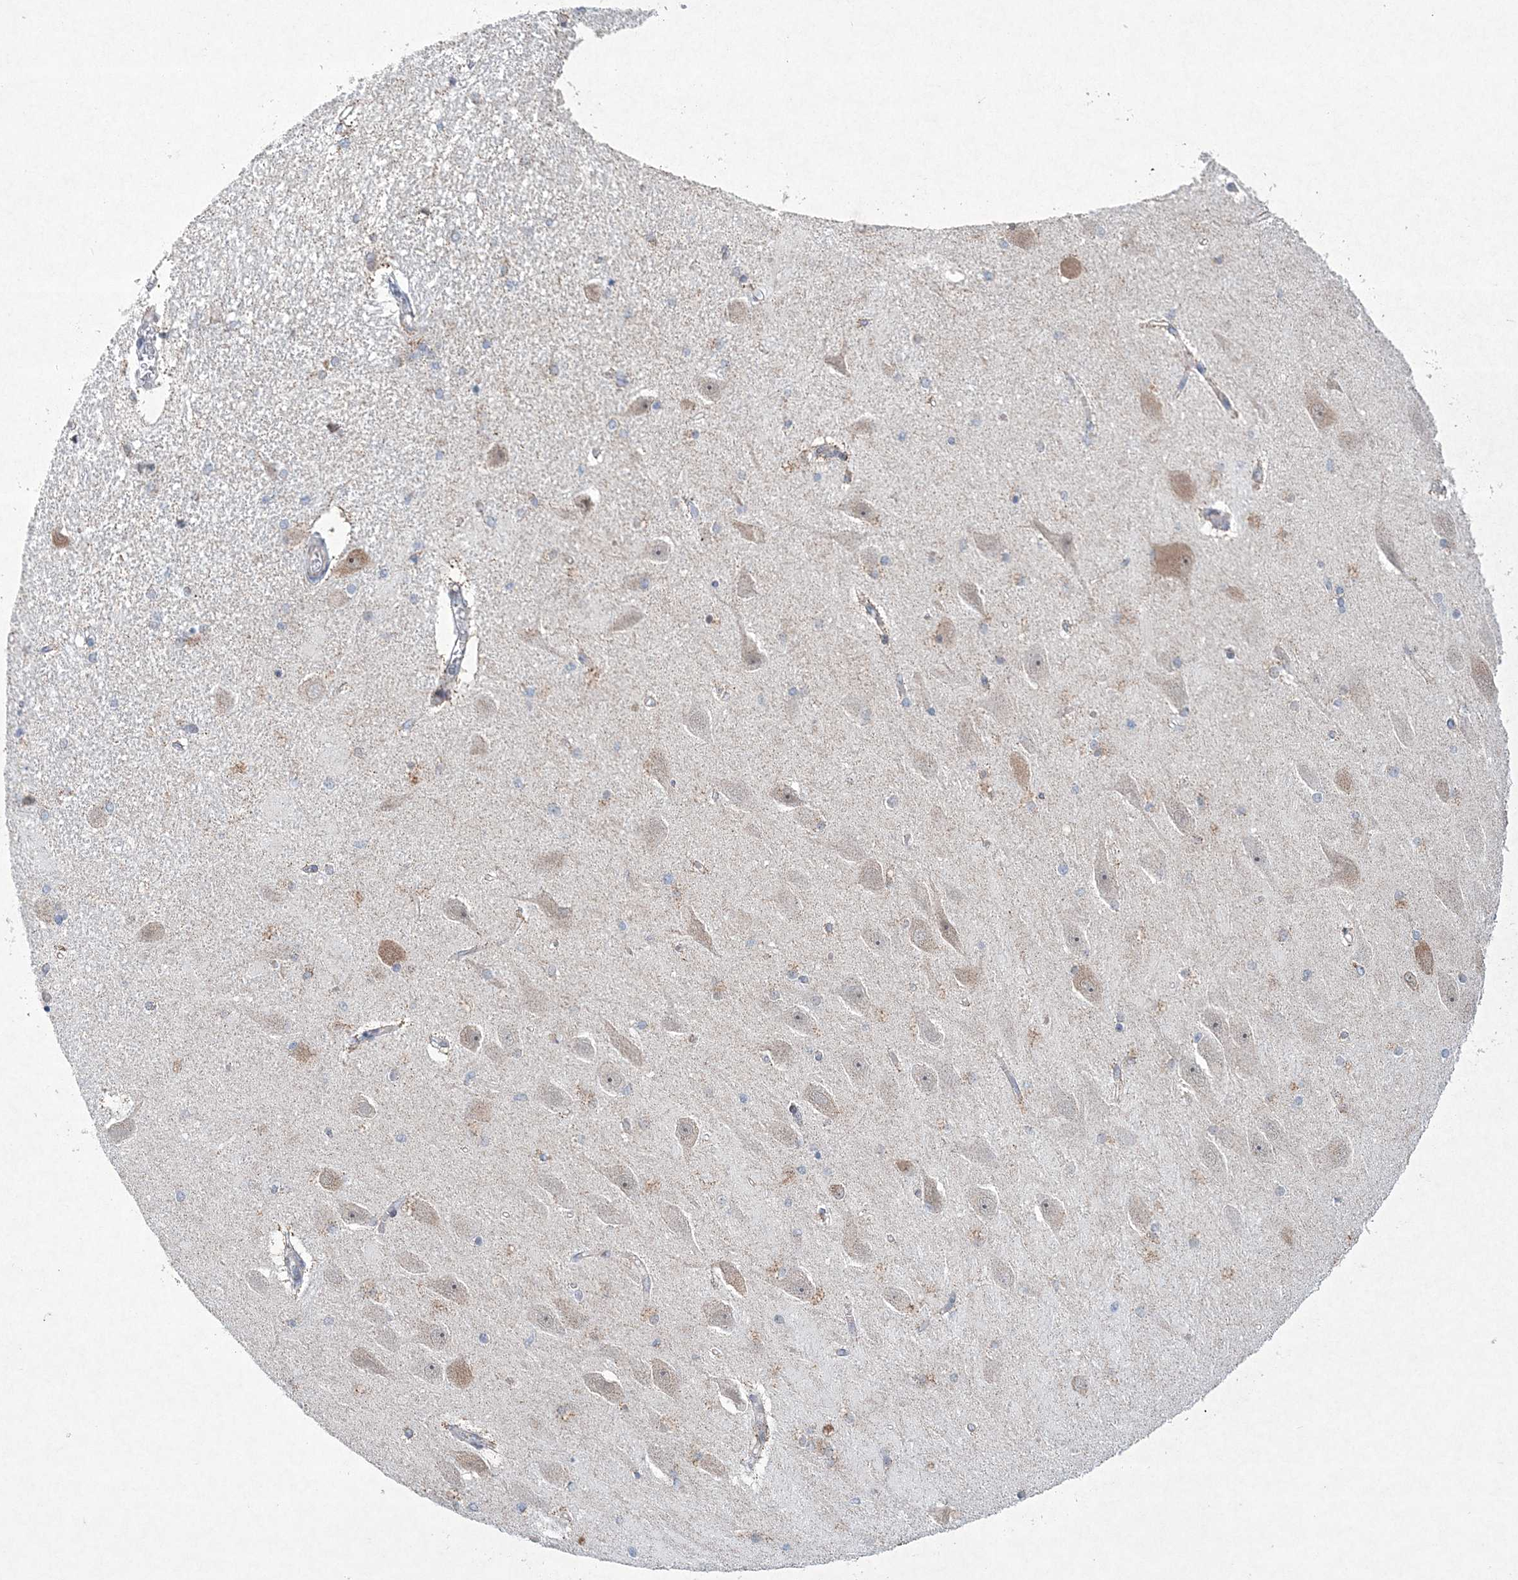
{"staining": {"intensity": "negative", "quantity": "none", "location": "none"}, "tissue": "hippocampus", "cell_type": "Glial cells", "image_type": "normal", "snomed": [{"axis": "morphology", "description": "Normal tissue, NOS"}, {"axis": "topography", "description": "Hippocampus"}], "caption": "Photomicrograph shows no significant protein positivity in glial cells of unremarkable hippocampus. Nuclei are stained in blue.", "gene": "CES4A", "patient": {"sex": "female", "age": 54}}